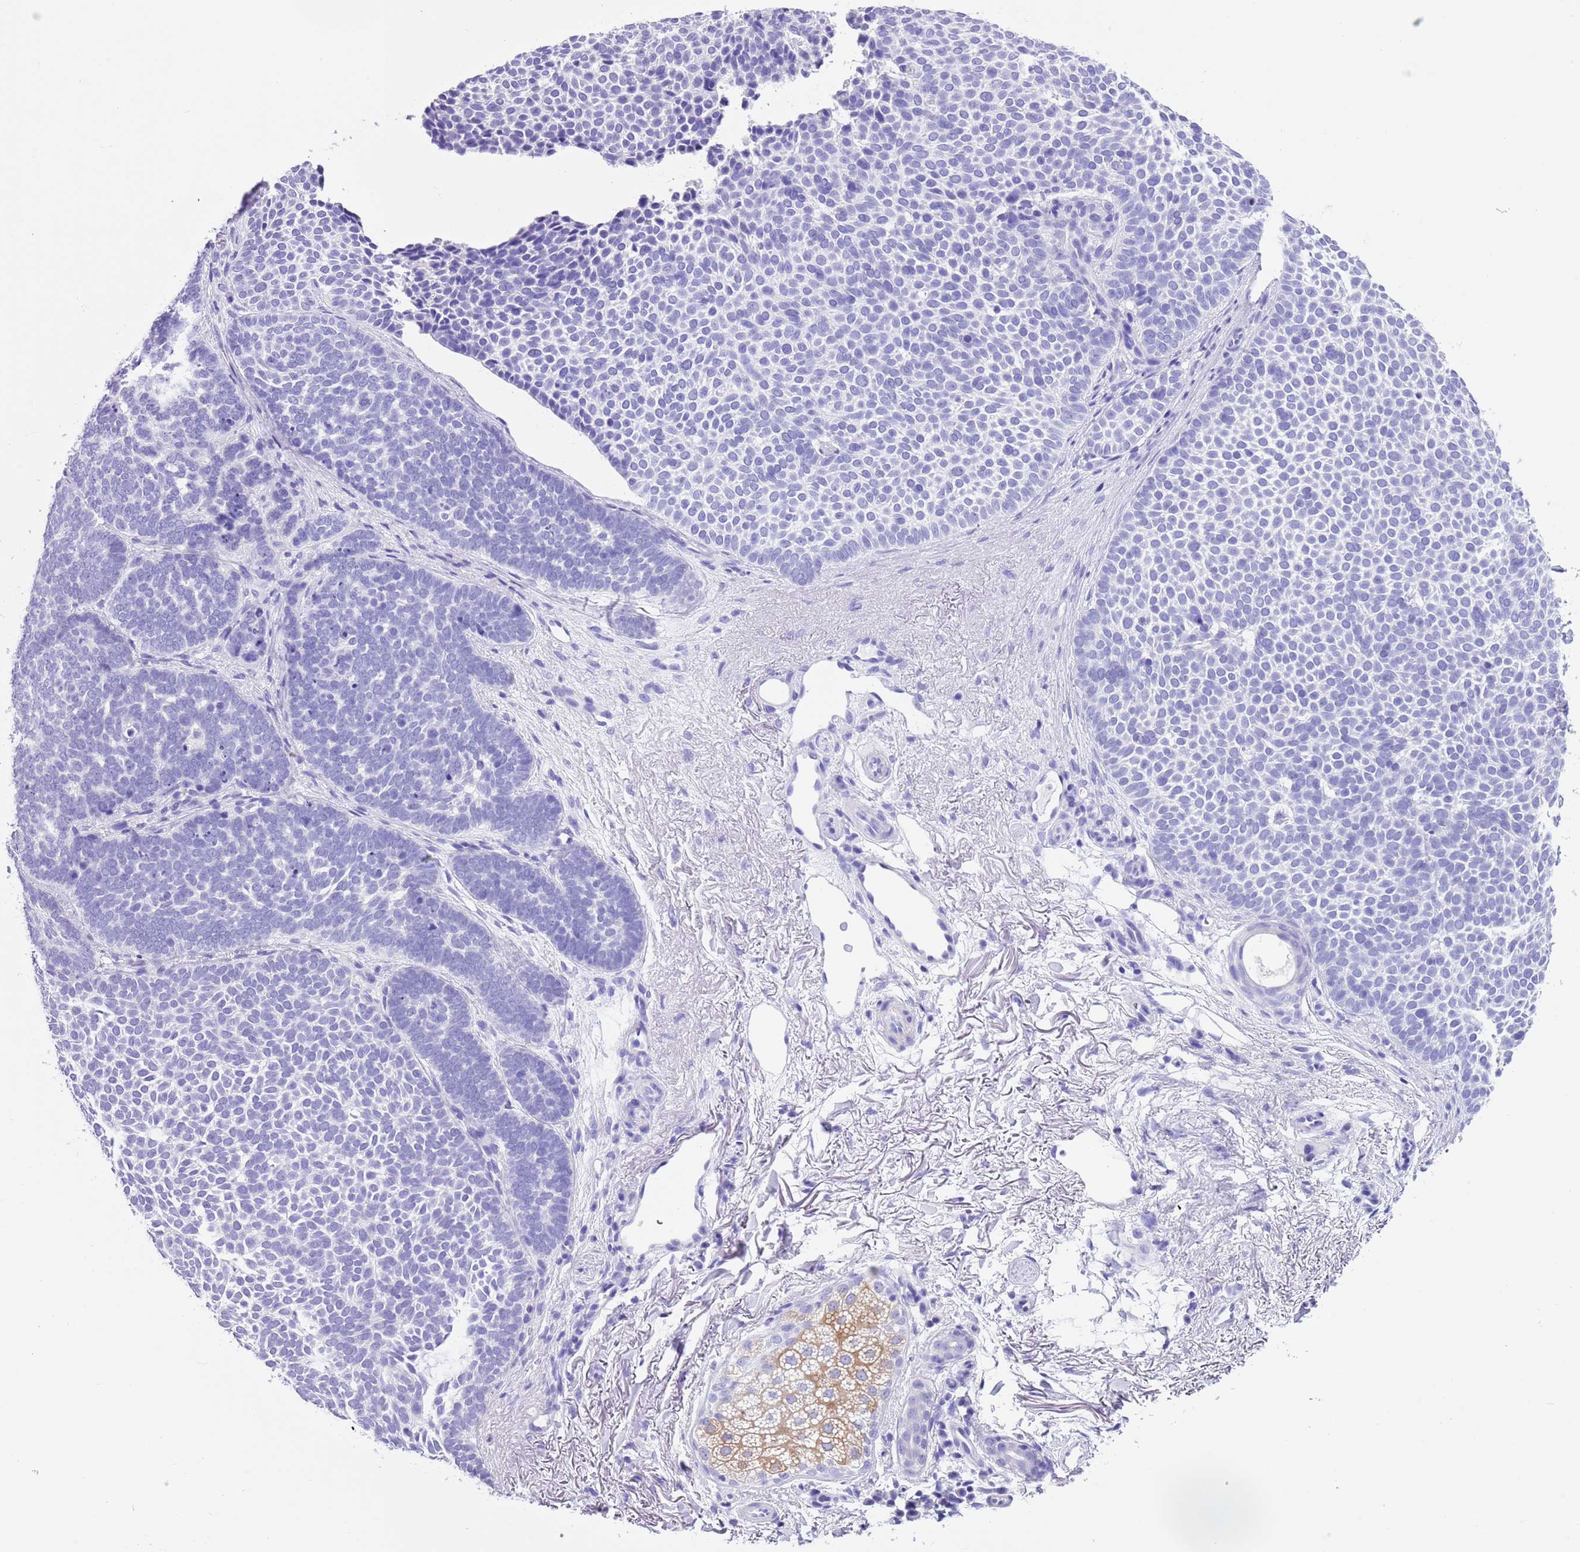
{"staining": {"intensity": "negative", "quantity": "none", "location": "none"}, "tissue": "skin cancer", "cell_type": "Tumor cells", "image_type": "cancer", "snomed": [{"axis": "morphology", "description": "Basal cell carcinoma"}, {"axis": "topography", "description": "Skin"}], "caption": "Tumor cells show no significant protein expression in skin cancer (basal cell carcinoma).", "gene": "TMEM185B", "patient": {"sex": "female", "age": 77}}